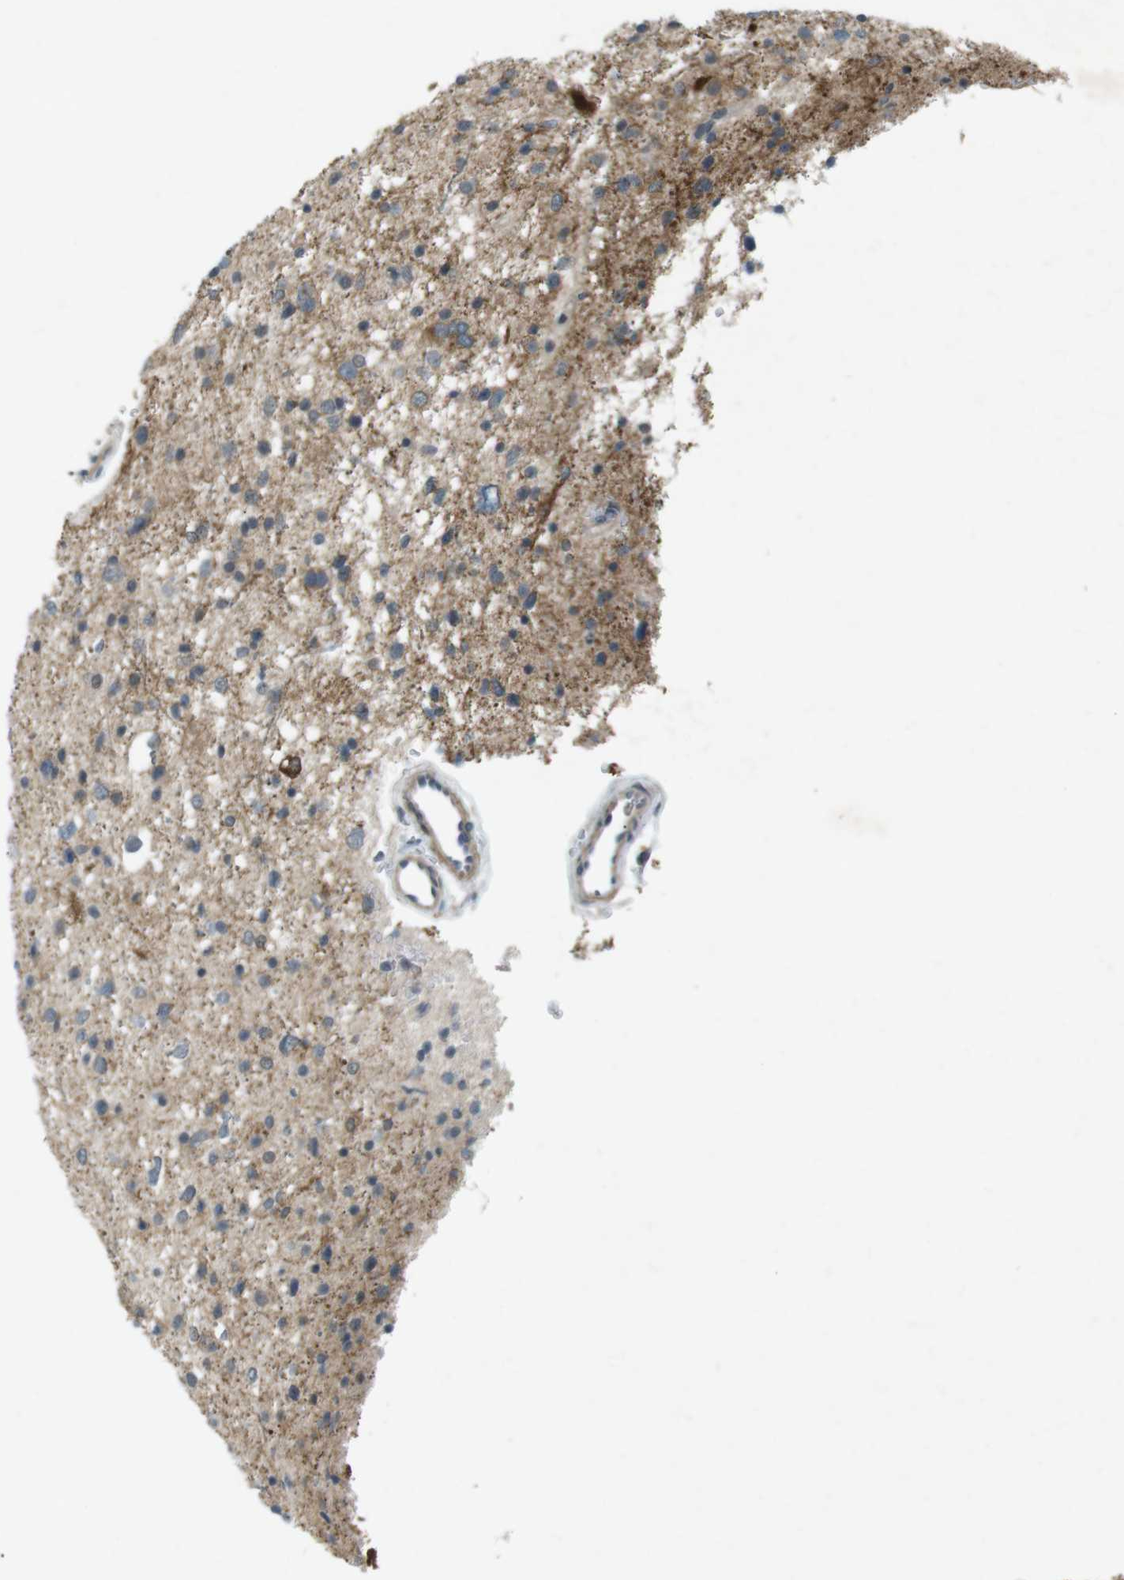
{"staining": {"intensity": "moderate", "quantity": "25%-75%", "location": "cytoplasmic/membranous"}, "tissue": "glioma", "cell_type": "Tumor cells", "image_type": "cancer", "snomed": [{"axis": "morphology", "description": "Glioma, malignant, Low grade"}, {"axis": "topography", "description": "Brain"}], "caption": "Malignant low-grade glioma stained with a protein marker exhibits moderate staining in tumor cells.", "gene": "RTN3", "patient": {"sex": "female", "age": 37}}